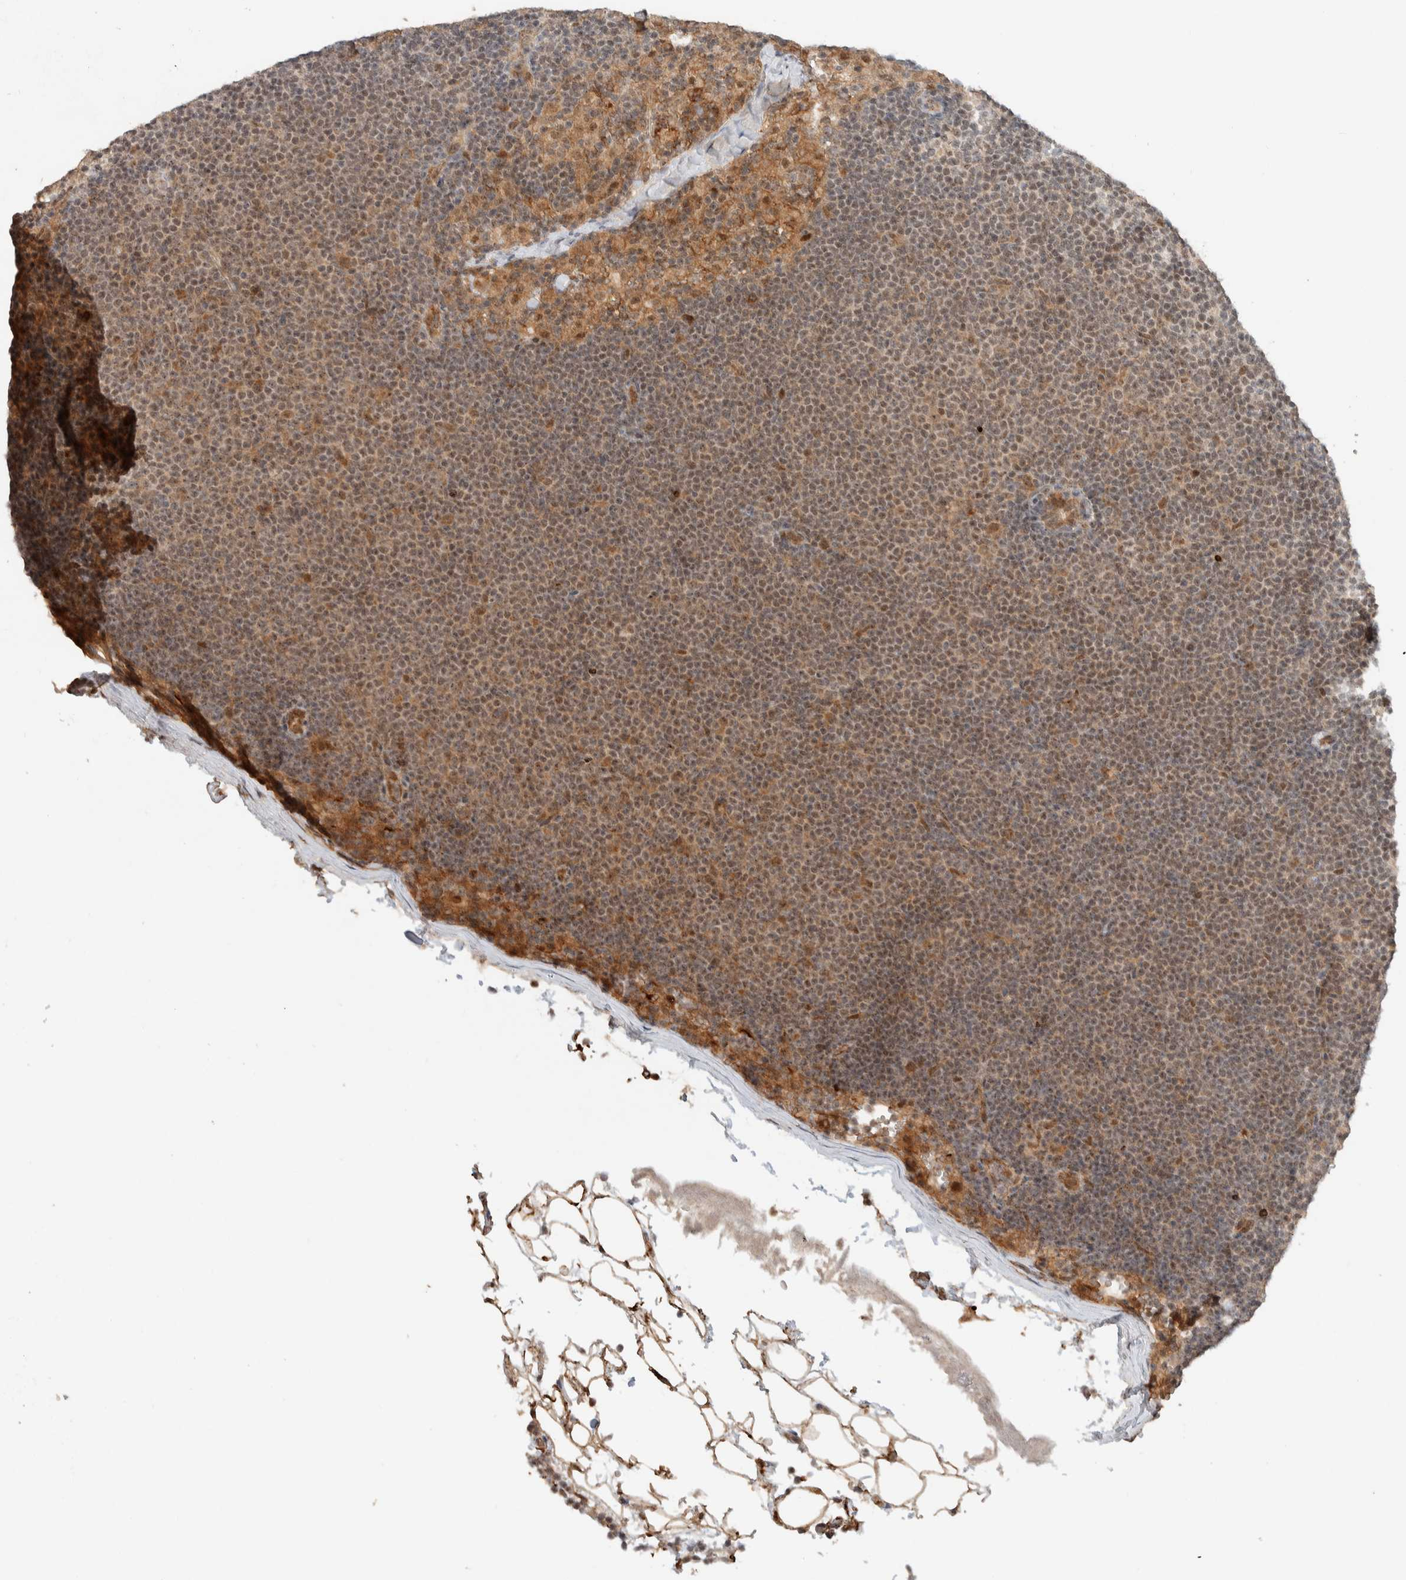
{"staining": {"intensity": "weak", "quantity": ">75%", "location": "cytoplasmic/membranous"}, "tissue": "lymphoma", "cell_type": "Tumor cells", "image_type": "cancer", "snomed": [{"axis": "morphology", "description": "Malignant lymphoma, non-Hodgkin's type, Low grade"}, {"axis": "topography", "description": "Lymph node"}], "caption": "The immunohistochemical stain shows weak cytoplasmic/membranous positivity in tumor cells of malignant lymphoma, non-Hodgkin's type (low-grade) tissue.", "gene": "ZBTB2", "patient": {"sex": "female", "age": 53}}